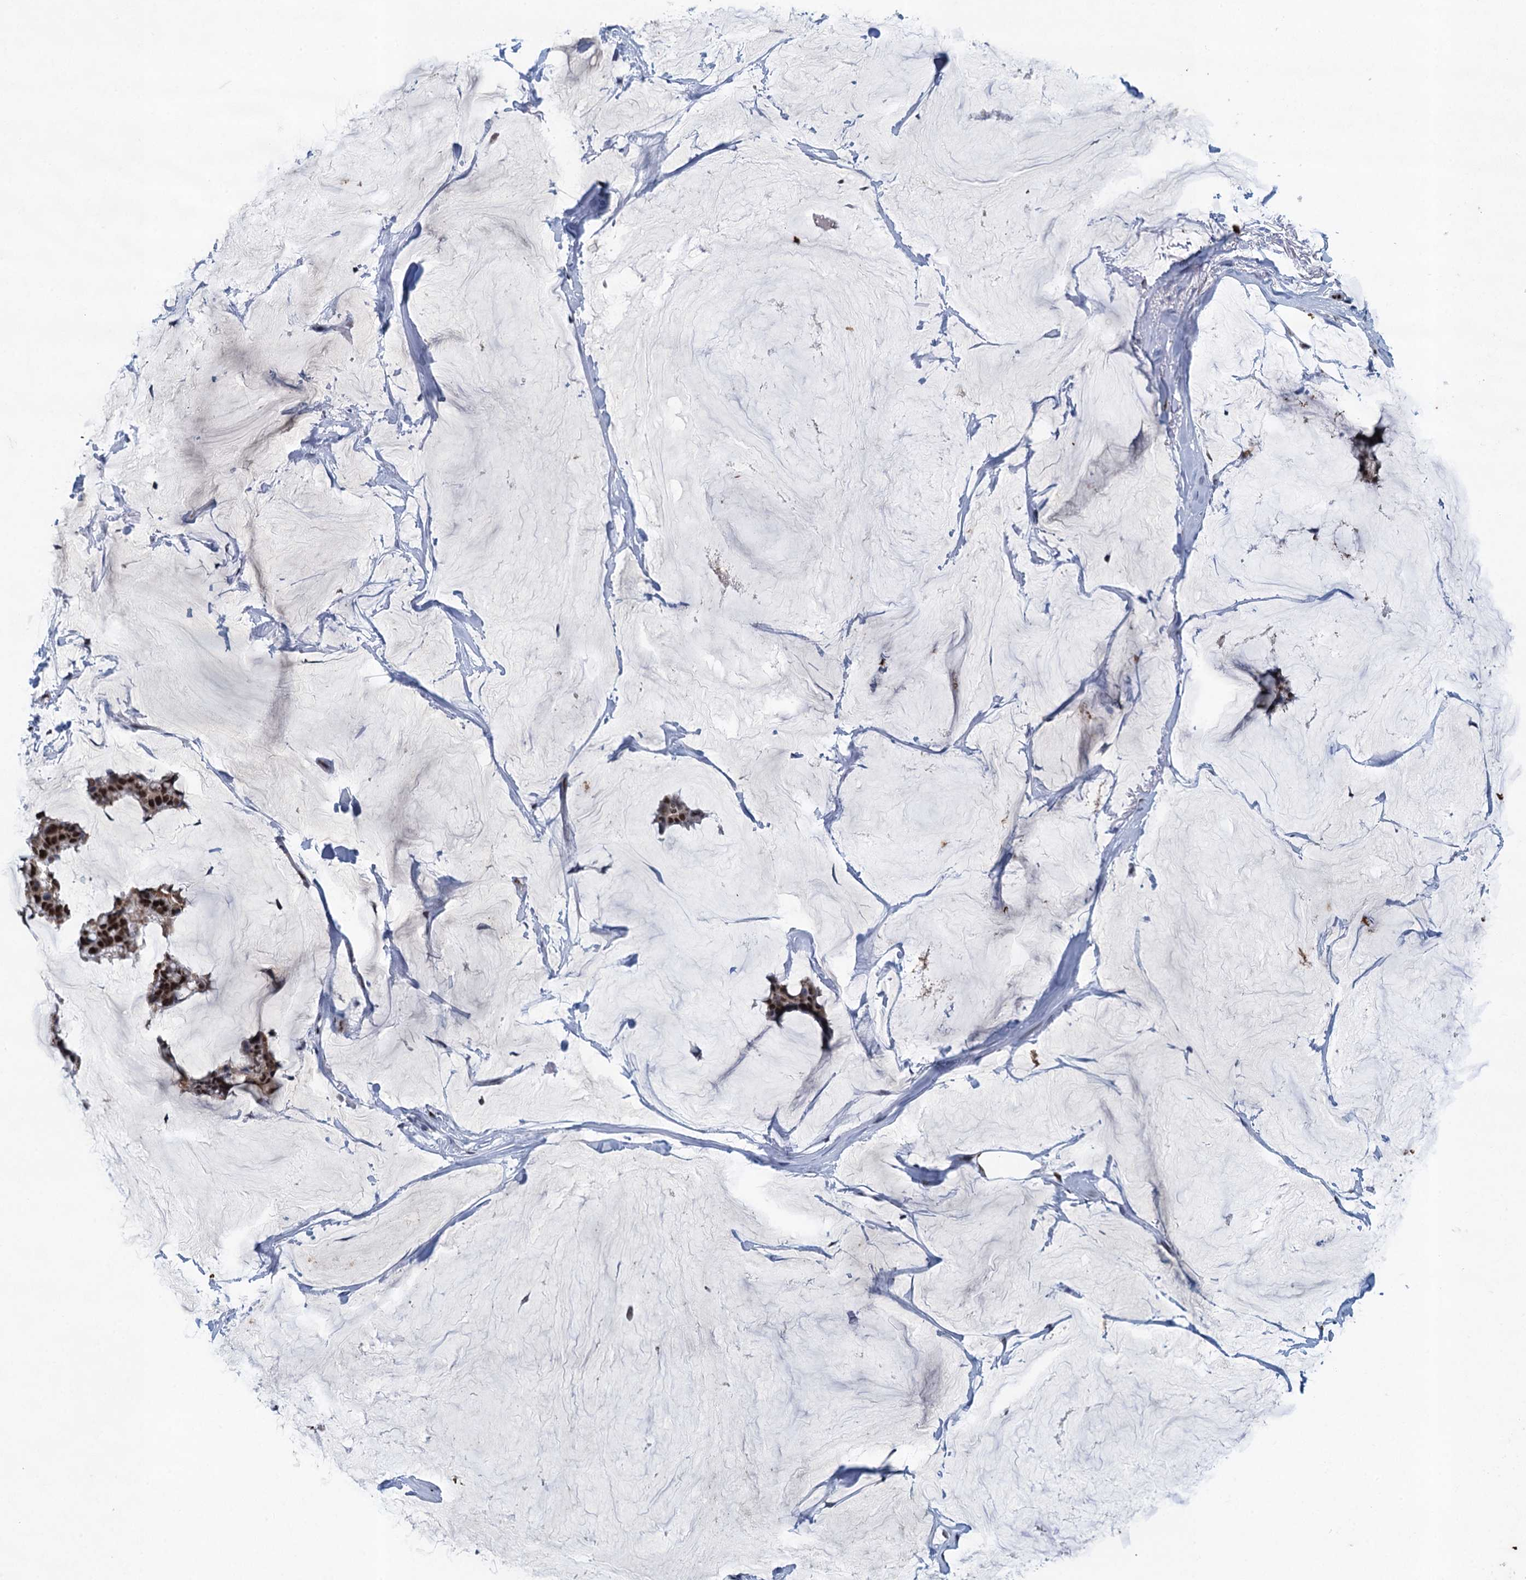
{"staining": {"intensity": "moderate", "quantity": ">75%", "location": "nuclear"}, "tissue": "breast cancer", "cell_type": "Tumor cells", "image_type": "cancer", "snomed": [{"axis": "morphology", "description": "Duct carcinoma"}, {"axis": "topography", "description": "Breast"}], "caption": "The image demonstrates a brown stain indicating the presence of a protein in the nuclear of tumor cells in breast infiltrating ductal carcinoma.", "gene": "ANKRD13D", "patient": {"sex": "female", "age": 93}}